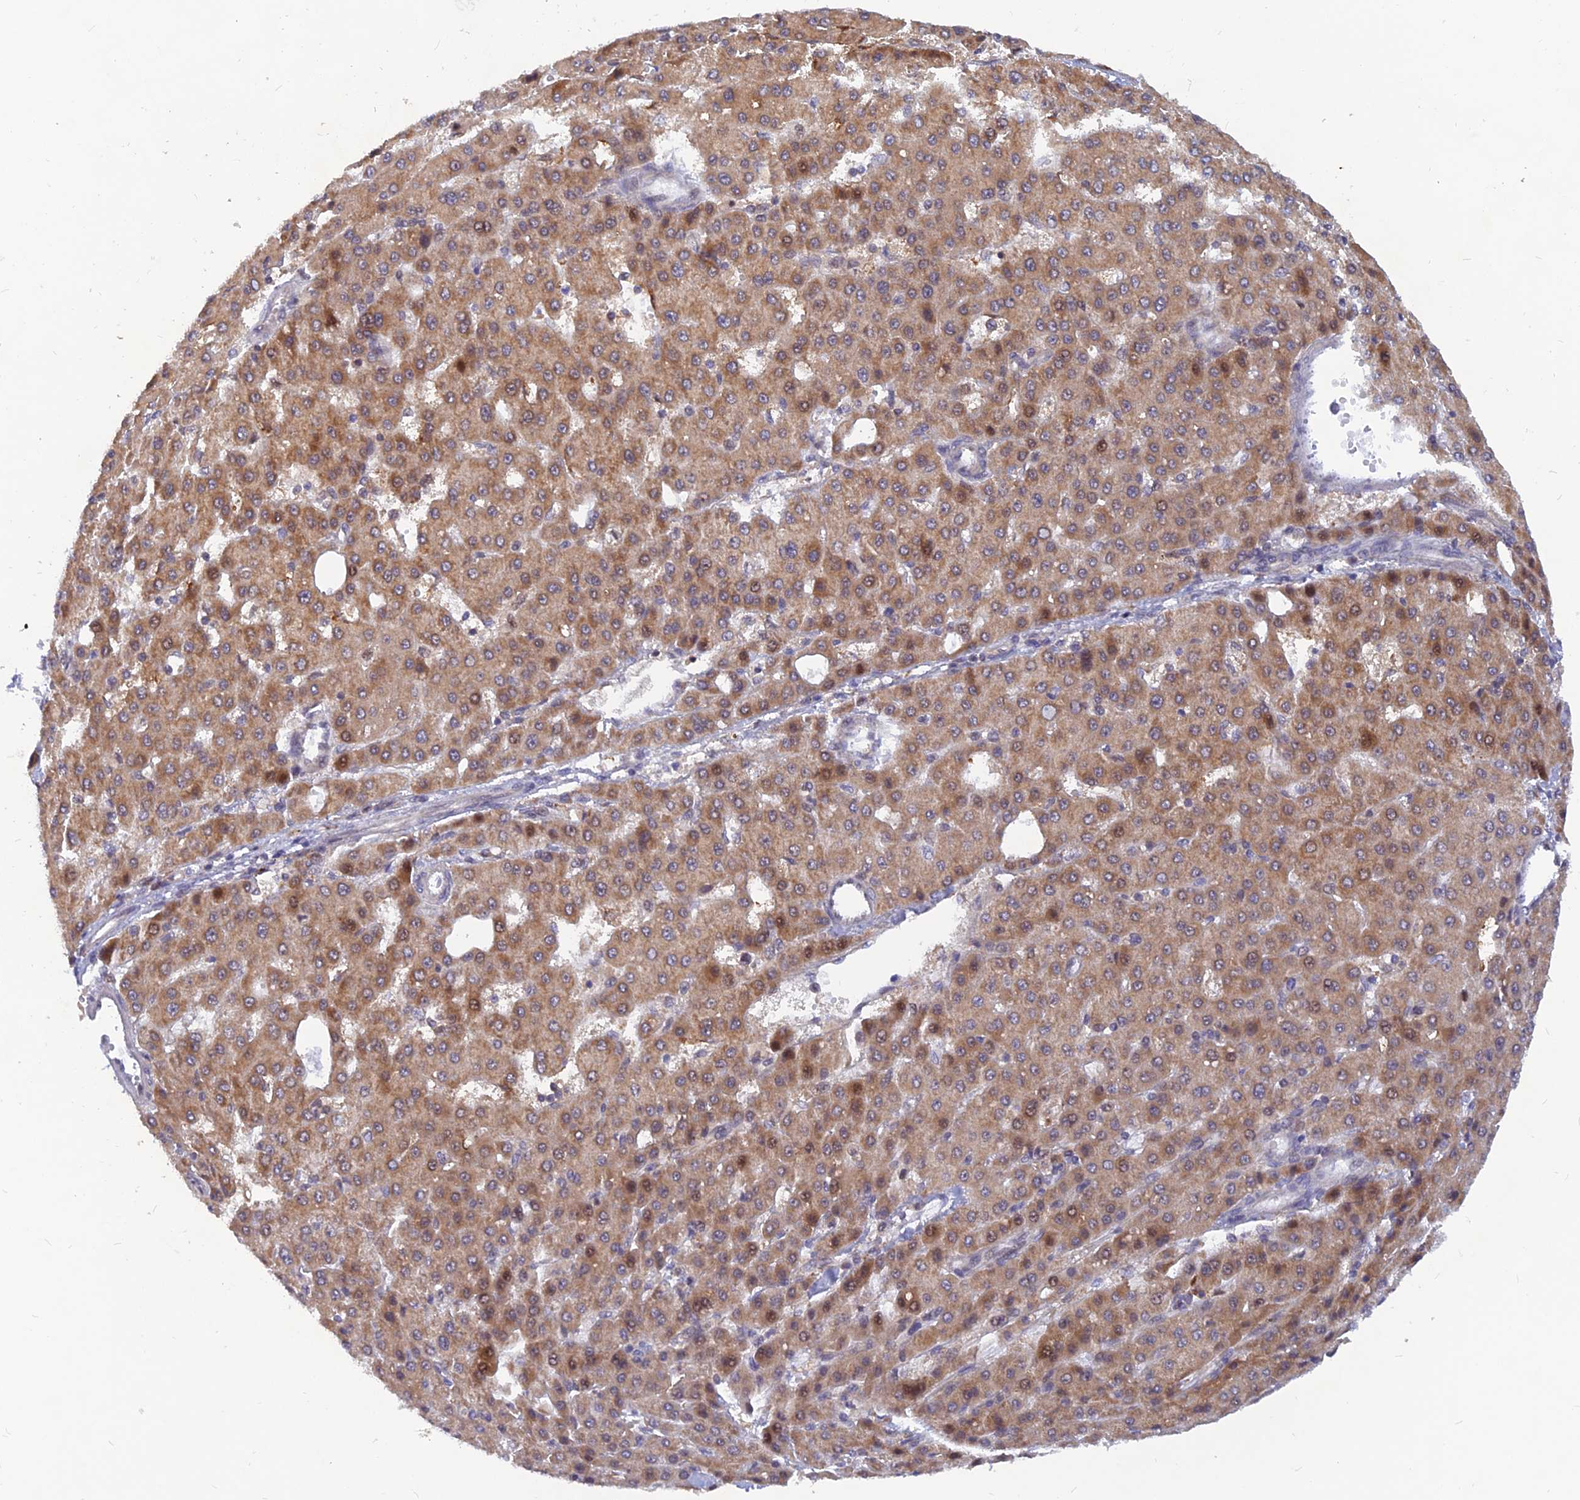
{"staining": {"intensity": "moderate", "quantity": ">75%", "location": "cytoplasmic/membranous,nuclear"}, "tissue": "liver cancer", "cell_type": "Tumor cells", "image_type": "cancer", "snomed": [{"axis": "morphology", "description": "Carcinoma, Hepatocellular, NOS"}, {"axis": "topography", "description": "Liver"}], "caption": "Moderate cytoplasmic/membranous and nuclear protein expression is seen in about >75% of tumor cells in liver hepatocellular carcinoma. The staining was performed using DAB (3,3'-diaminobenzidine), with brown indicating positive protein expression. Nuclei are stained blue with hematoxylin.", "gene": "DNAJC16", "patient": {"sex": "male", "age": 47}}